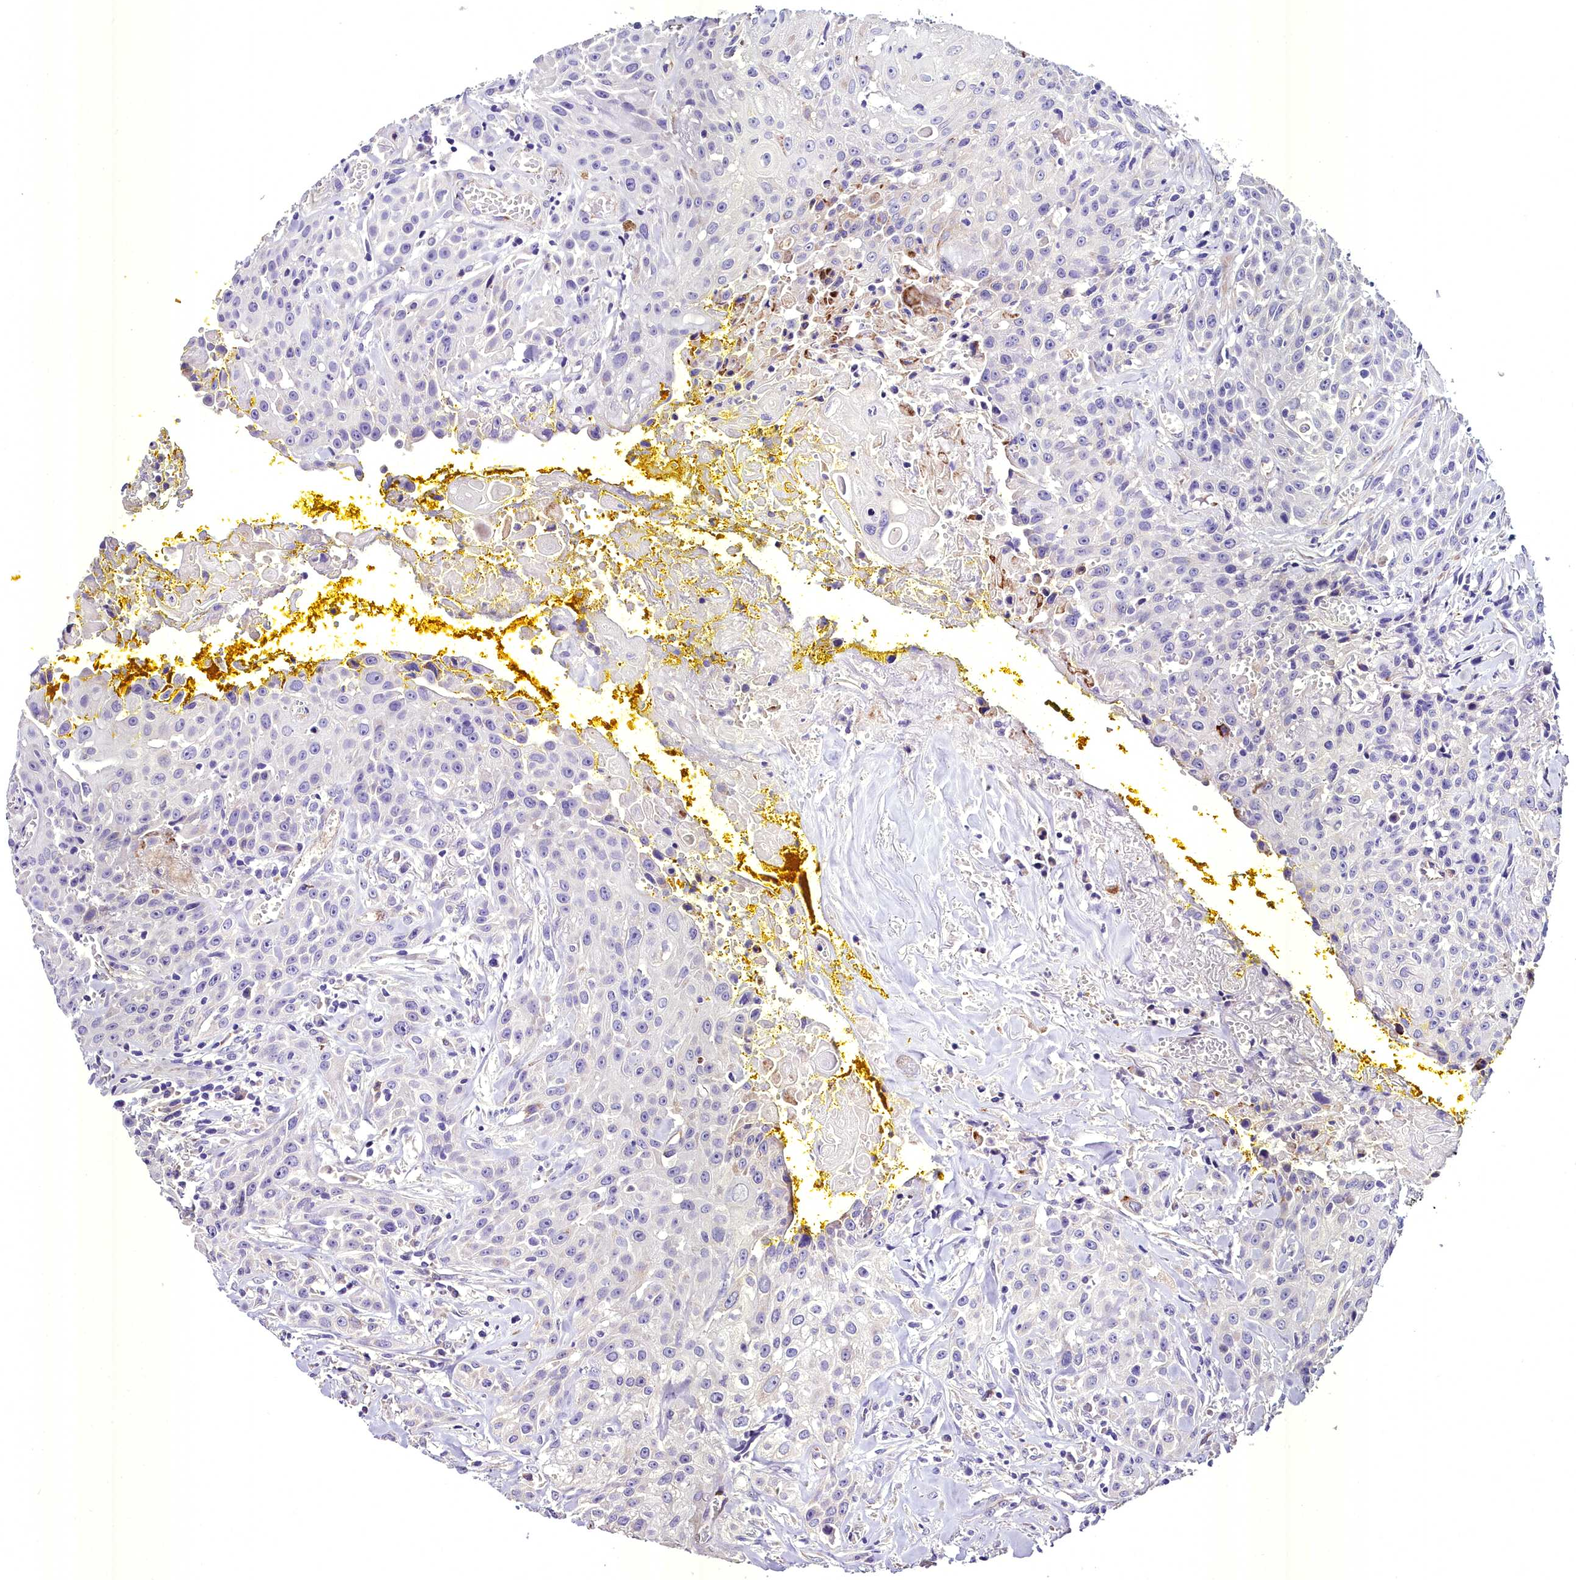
{"staining": {"intensity": "negative", "quantity": "none", "location": "none"}, "tissue": "head and neck cancer", "cell_type": "Tumor cells", "image_type": "cancer", "snomed": [{"axis": "morphology", "description": "Squamous cell carcinoma, NOS"}, {"axis": "topography", "description": "Oral tissue"}, {"axis": "topography", "description": "Head-Neck"}], "caption": "This is an IHC micrograph of head and neck cancer. There is no expression in tumor cells.", "gene": "MS4A18", "patient": {"sex": "female", "age": 82}}